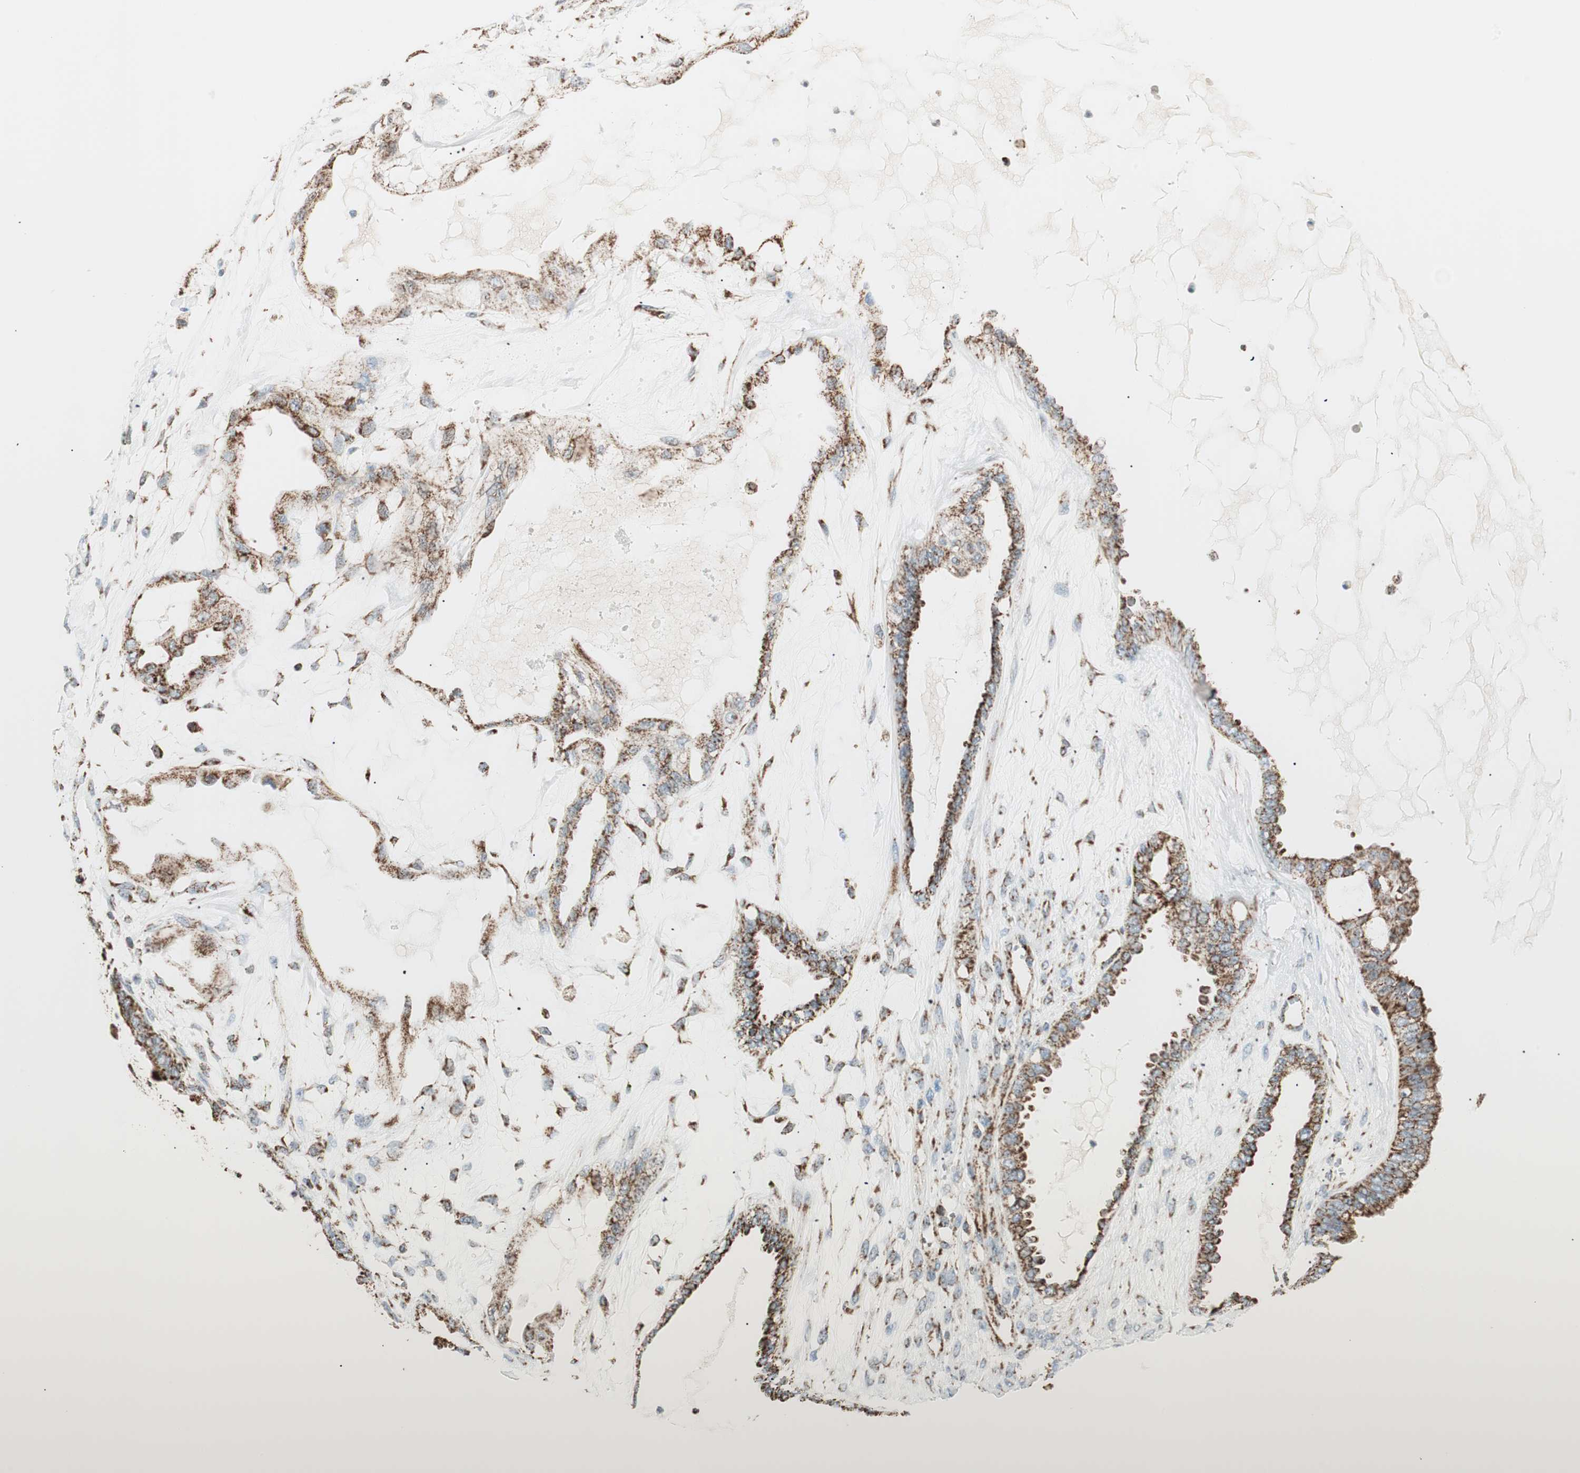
{"staining": {"intensity": "strong", "quantity": ">75%", "location": "cytoplasmic/membranous"}, "tissue": "ovarian cancer", "cell_type": "Tumor cells", "image_type": "cancer", "snomed": [{"axis": "morphology", "description": "Carcinoma, NOS"}, {"axis": "morphology", "description": "Carcinoma, endometroid"}, {"axis": "topography", "description": "Ovary"}], "caption": "This photomicrograph displays immunohistochemistry (IHC) staining of human ovarian cancer, with high strong cytoplasmic/membranous positivity in about >75% of tumor cells.", "gene": "TOMM22", "patient": {"sex": "female", "age": 50}}